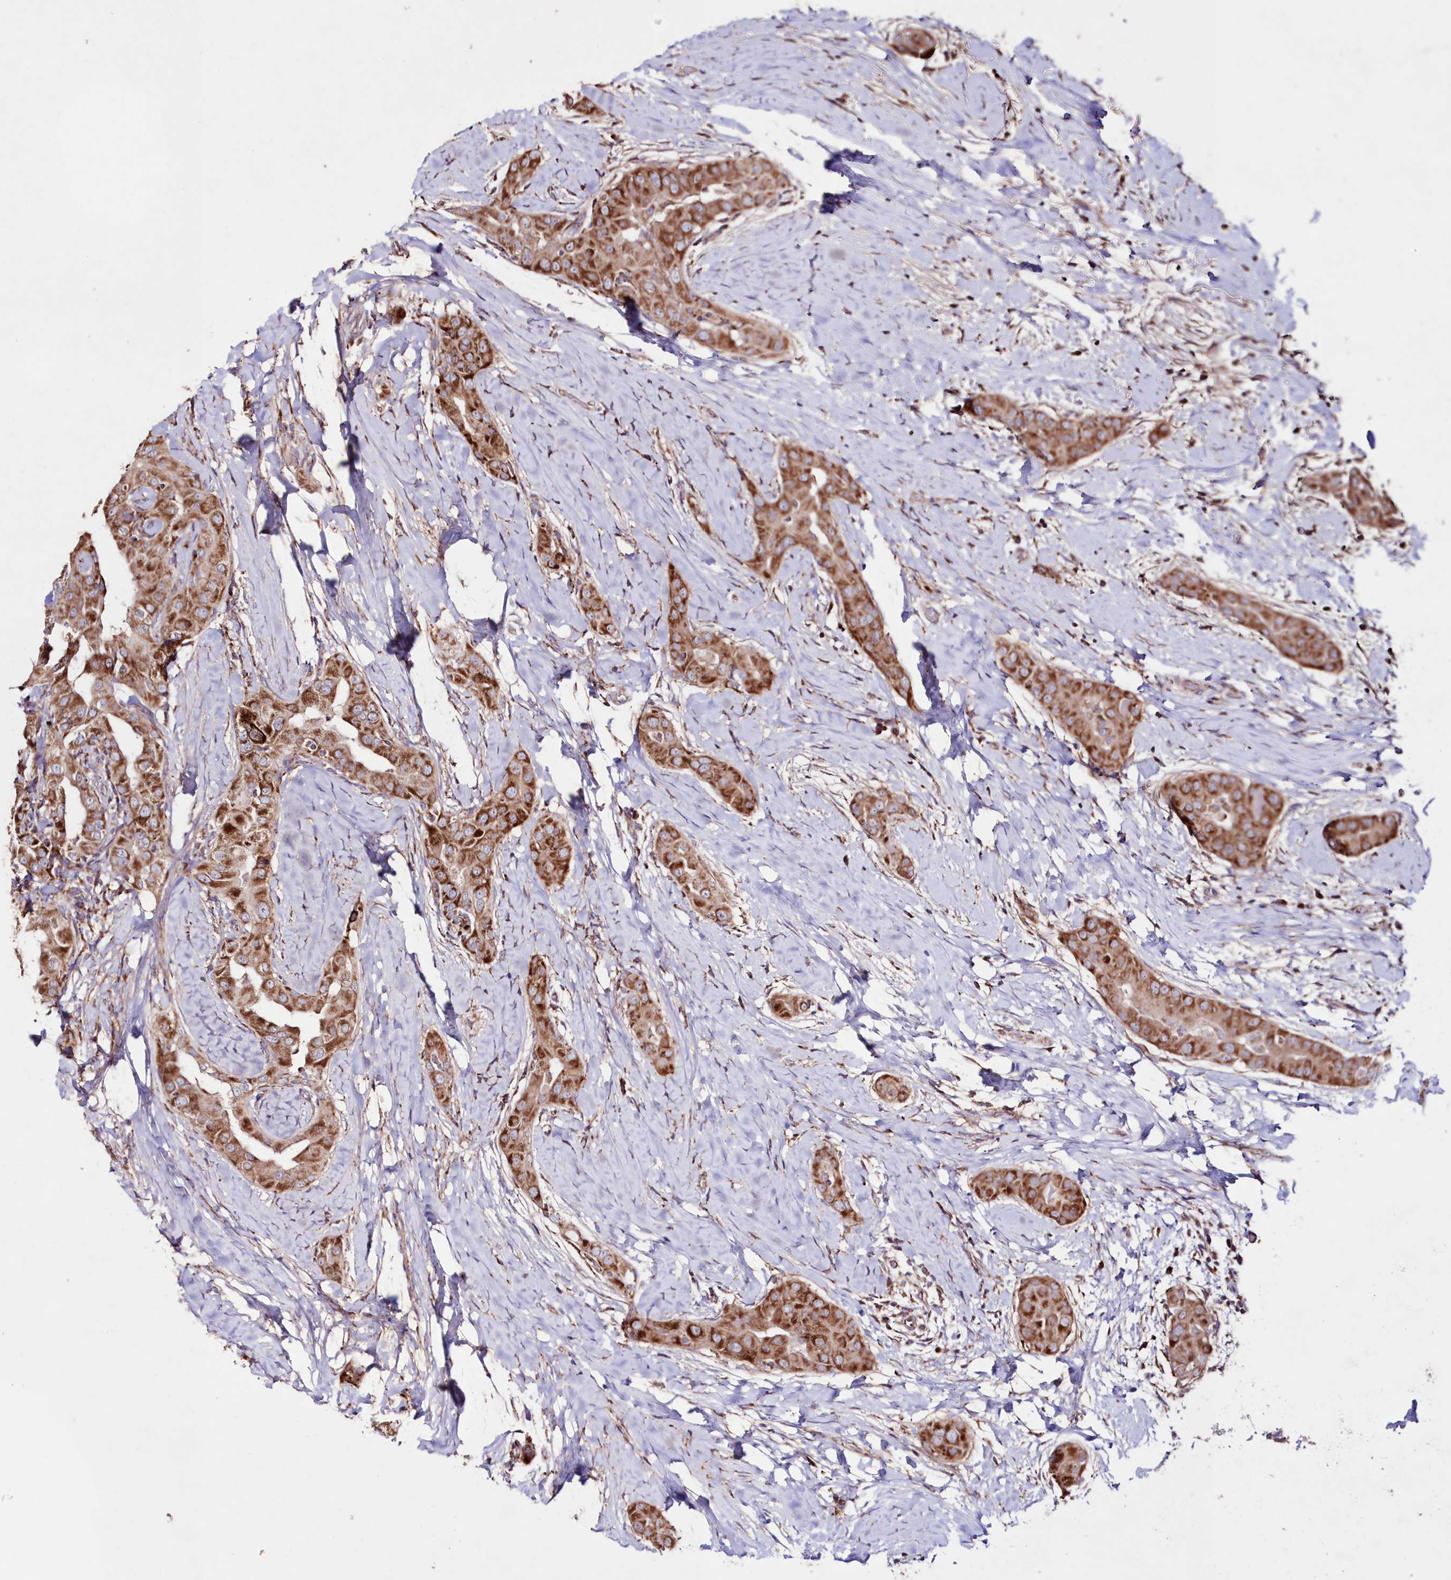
{"staining": {"intensity": "strong", "quantity": ">75%", "location": "cytoplasmic/membranous"}, "tissue": "thyroid cancer", "cell_type": "Tumor cells", "image_type": "cancer", "snomed": [{"axis": "morphology", "description": "Papillary adenocarcinoma, NOS"}, {"axis": "topography", "description": "Thyroid gland"}], "caption": "This histopathology image reveals immunohistochemistry (IHC) staining of thyroid cancer, with high strong cytoplasmic/membranous staining in about >75% of tumor cells.", "gene": "HADHB", "patient": {"sex": "male", "age": 33}}